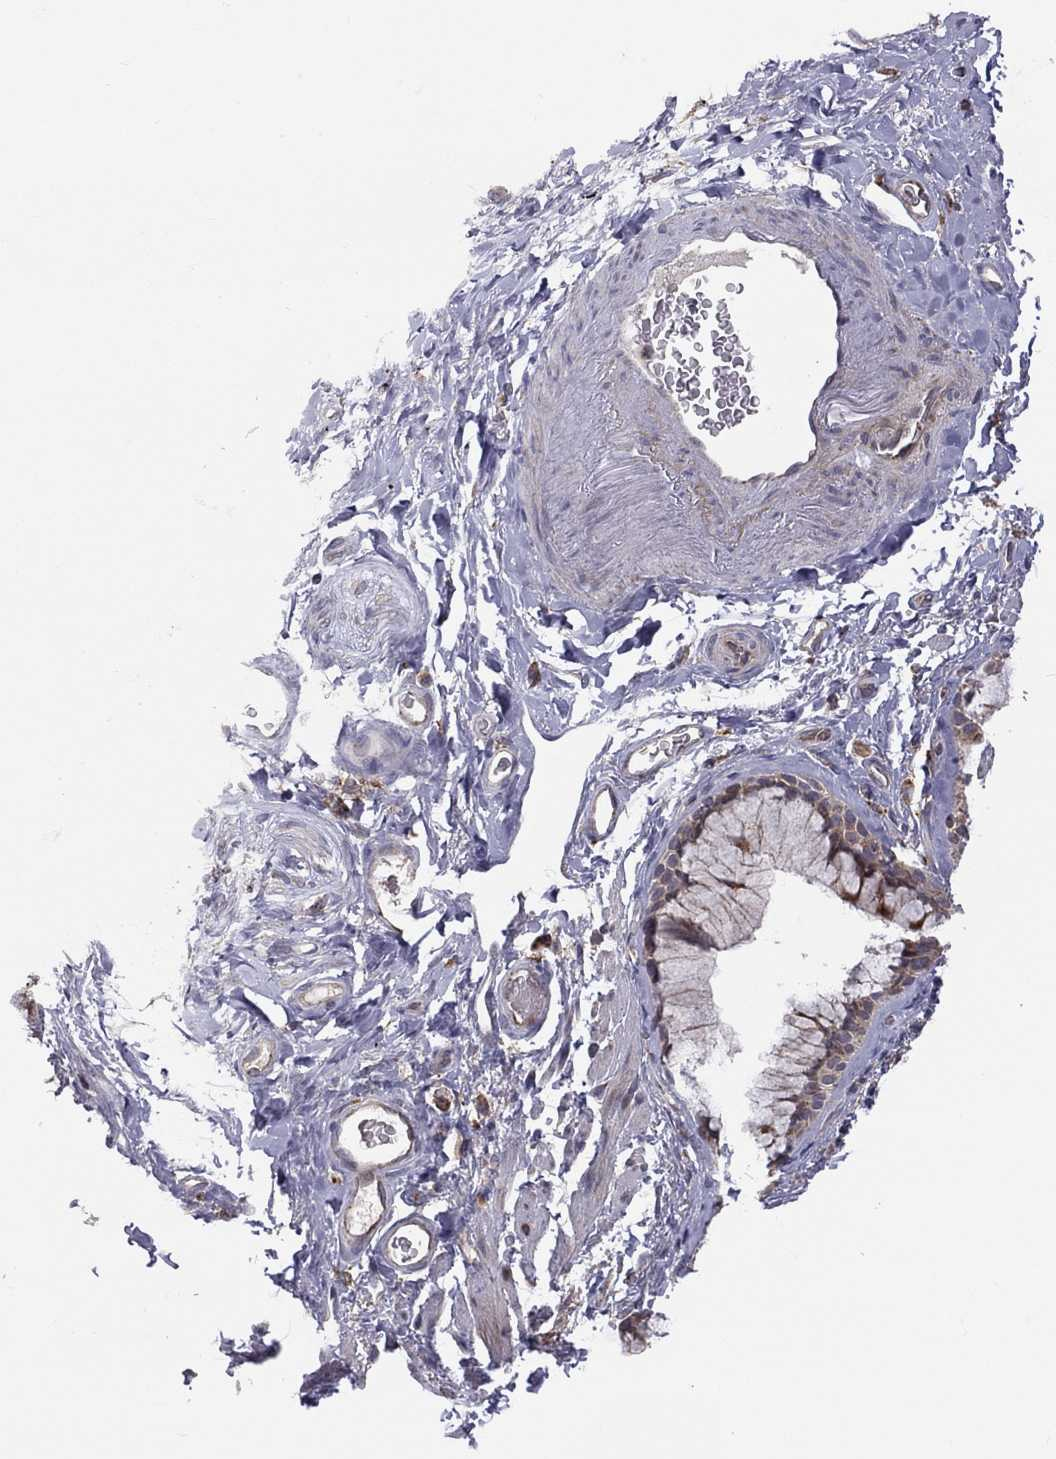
{"staining": {"intensity": "moderate", "quantity": "<25%", "location": "cytoplasmic/membranous"}, "tissue": "soft tissue", "cell_type": "Fibroblasts", "image_type": "normal", "snomed": [{"axis": "morphology", "description": "Normal tissue, NOS"}, {"axis": "morphology", "description": "Adenocarcinoma, NOS"}, {"axis": "topography", "description": "Cartilage tissue"}, {"axis": "topography", "description": "Lung"}], "caption": "Moderate cytoplasmic/membranous expression for a protein is identified in about <25% of fibroblasts of unremarkable soft tissue using immunohistochemistry.", "gene": "STARD3", "patient": {"sex": "male", "age": 59}}